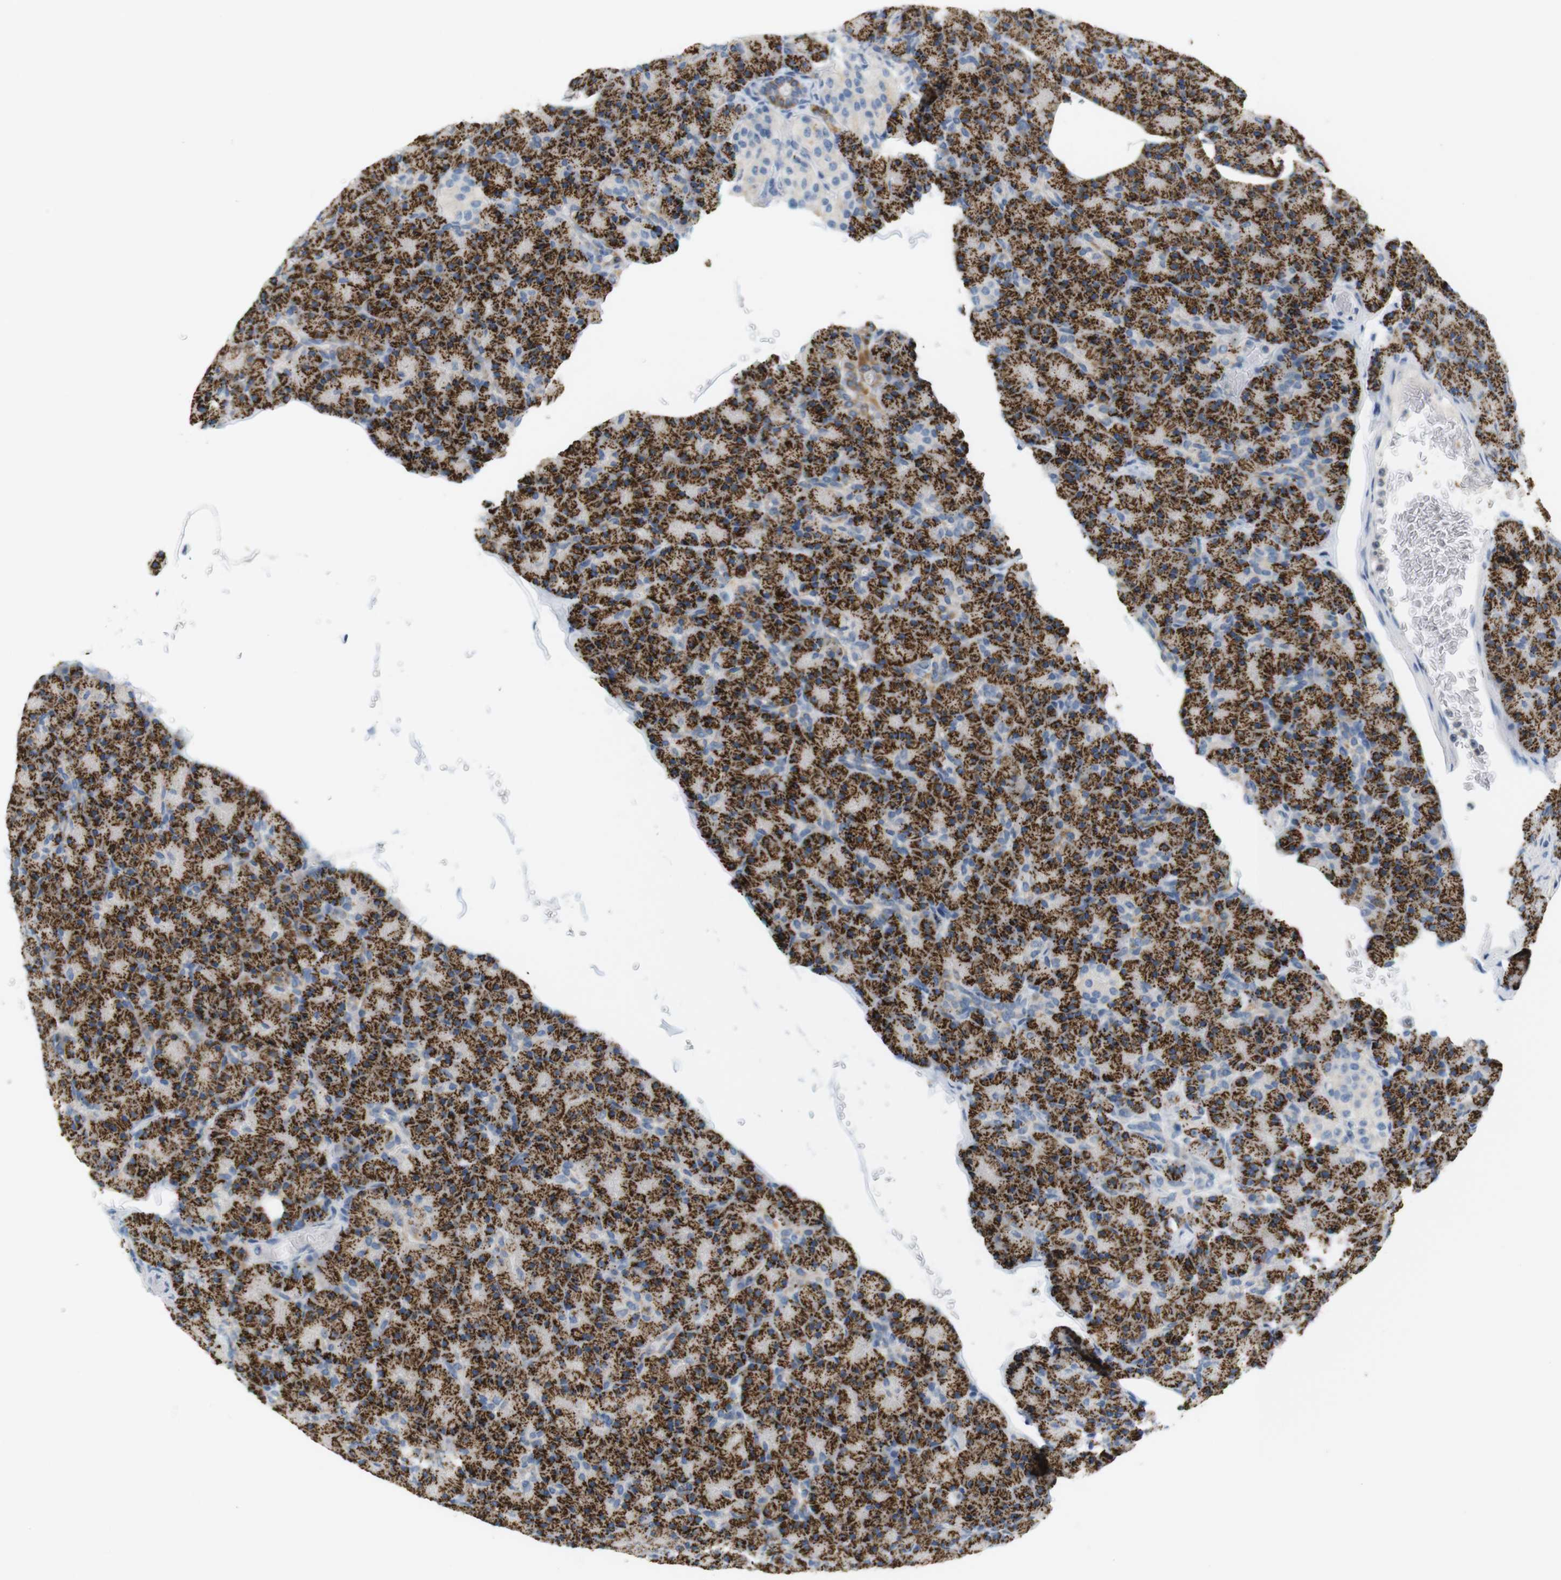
{"staining": {"intensity": "strong", "quantity": "25%-75%", "location": "cytoplasmic/membranous"}, "tissue": "pancreas", "cell_type": "Exocrine glandular cells", "image_type": "normal", "snomed": [{"axis": "morphology", "description": "Normal tissue, NOS"}, {"axis": "topography", "description": "Pancreas"}], "caption": "About 25%-75% of exocrine glandular cells in normal pancreas show strong cytoplasmic/membranous protein expression as visualized by brown immunohistochemical staining.", "gene": "LRRK2", "patient": {"sex": "female", "age": 43}}